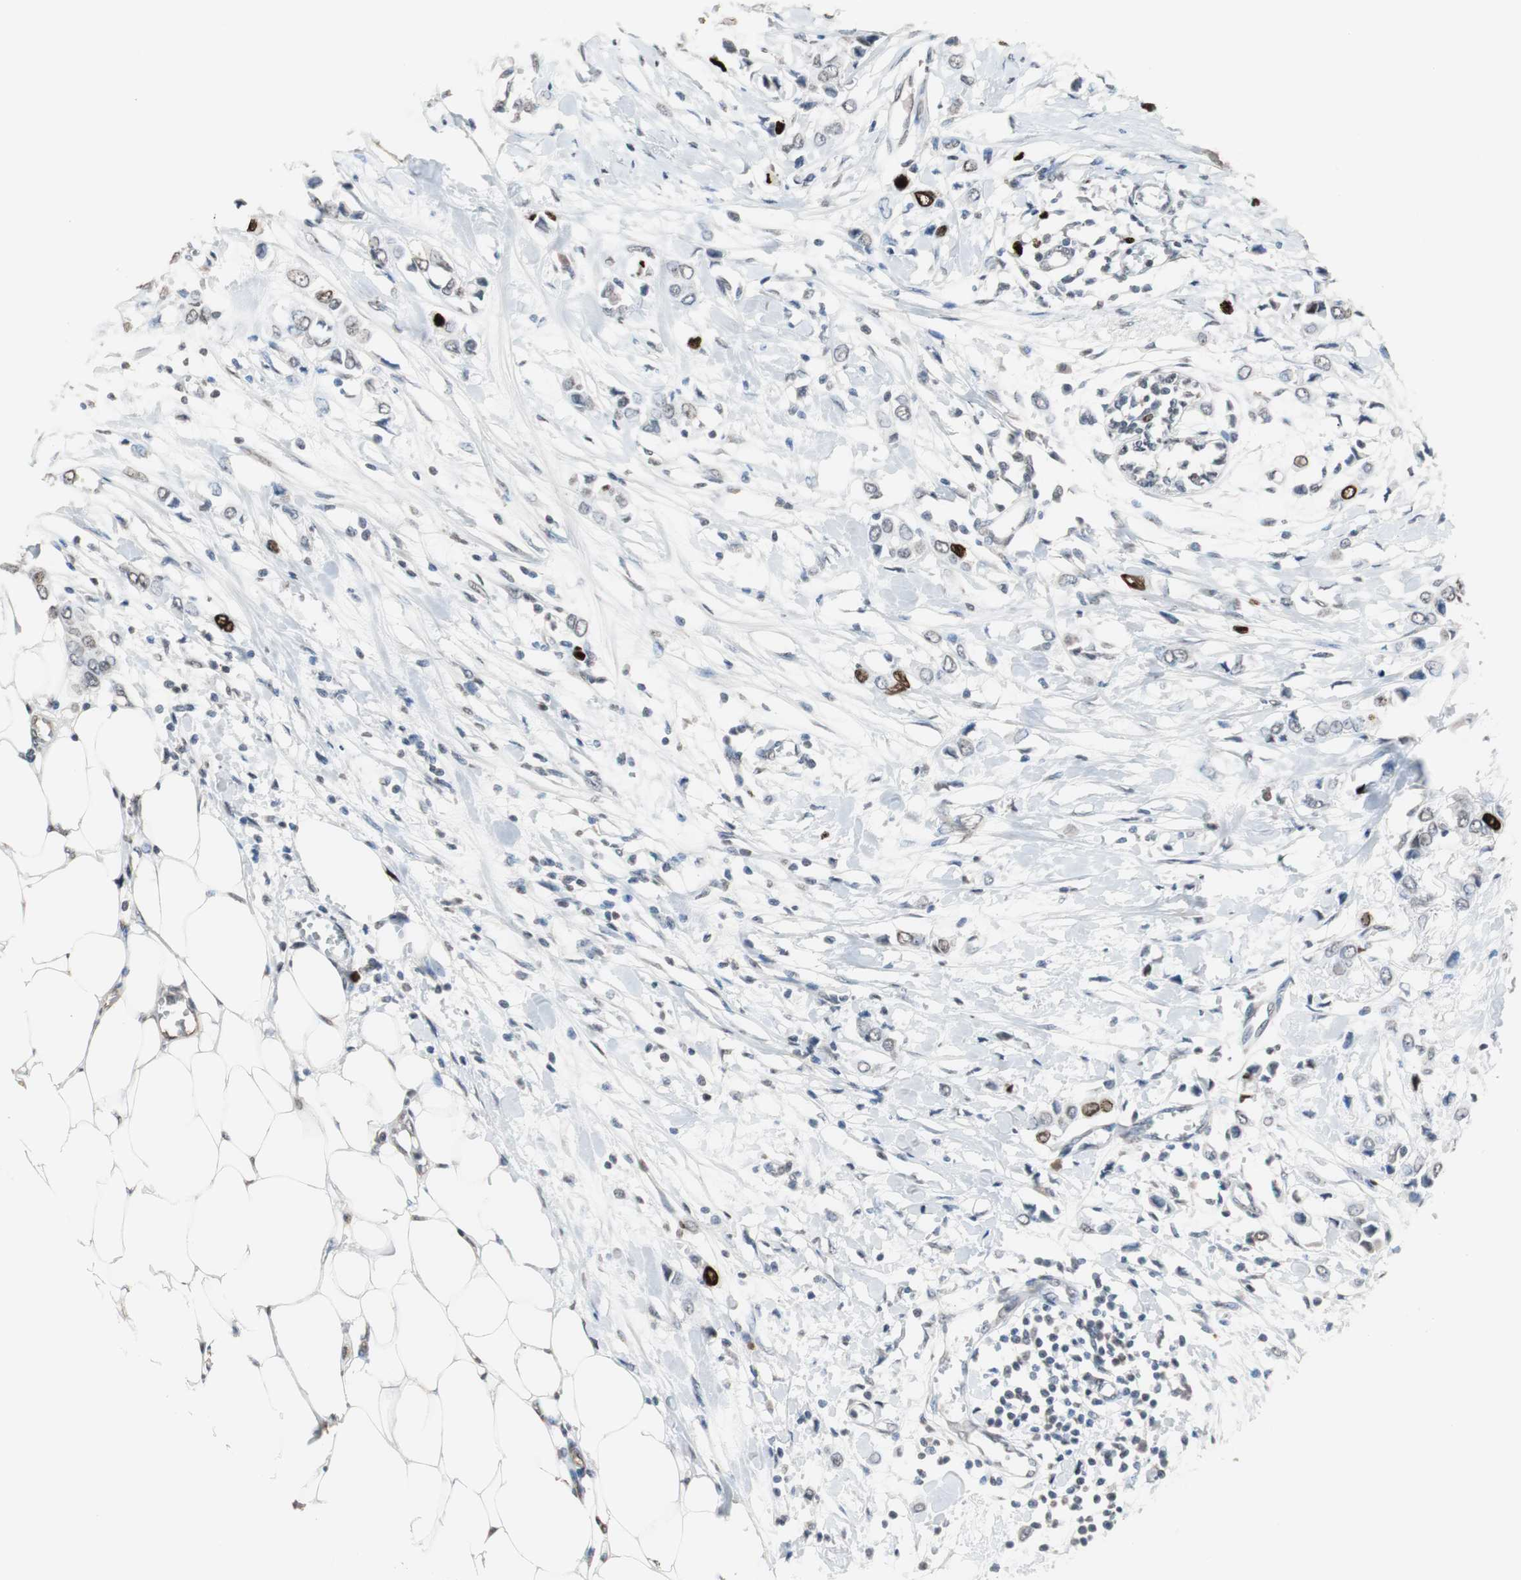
{"staining": {"intensity": "strong", "quantity": "<25%", "location": "nuclear"}, "tissue": "breast cancer", "cell_type": "Tumor cells", "image_type": "cancer", "snomed": [{"axis": "morphology", "description": "Lobular carcinoma"}, {"axis": "topography", "description": "Breast"}], "caption": "Human lobular carcinoma (breast) stained with a brown dye demonstrates strong nuclear positive staining in approximately <25% of tumor cells.", "gene": "TOP2A", "patient": {"sex": "female", "age": 51}}